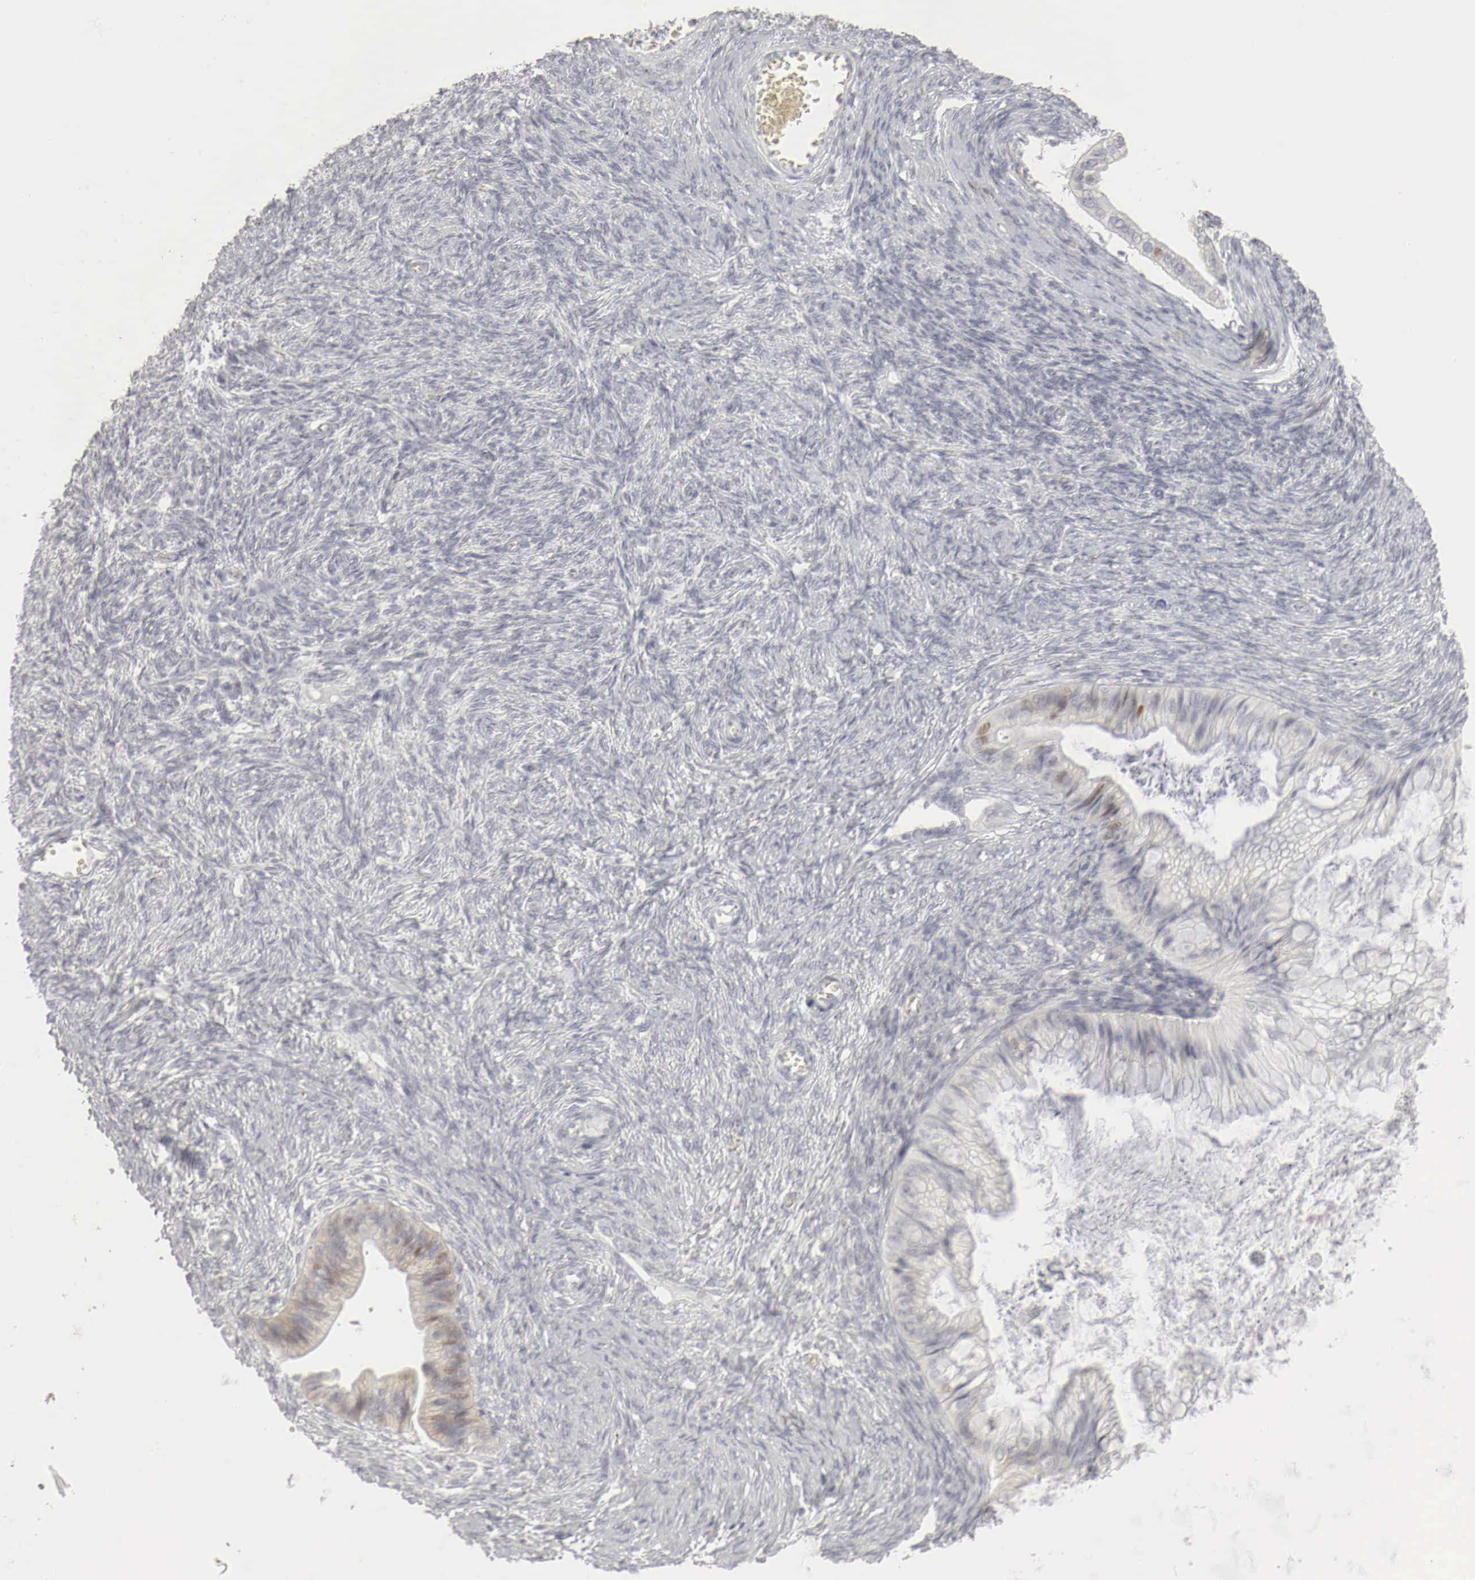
{"staining": {"intensity": "weak", "quantity": "<25%", "location": "cytoplasmic/membranous"}, "tissue": "ovarian cancer", "cell_type": "Tumor cells", "image_type": "cancer", "snomed": [{"axis": "morphology", "description": "Cystadenocarcinoma, mucinous, NOS"}, {"axis": "topography", "description": "Ovary"}], "caption": "Immunohistochemical staining of human ovarian cancer displays no significant staining in tumor cells.", "gene": "TP63", "patient": {"sex": "female", "age": 57}}